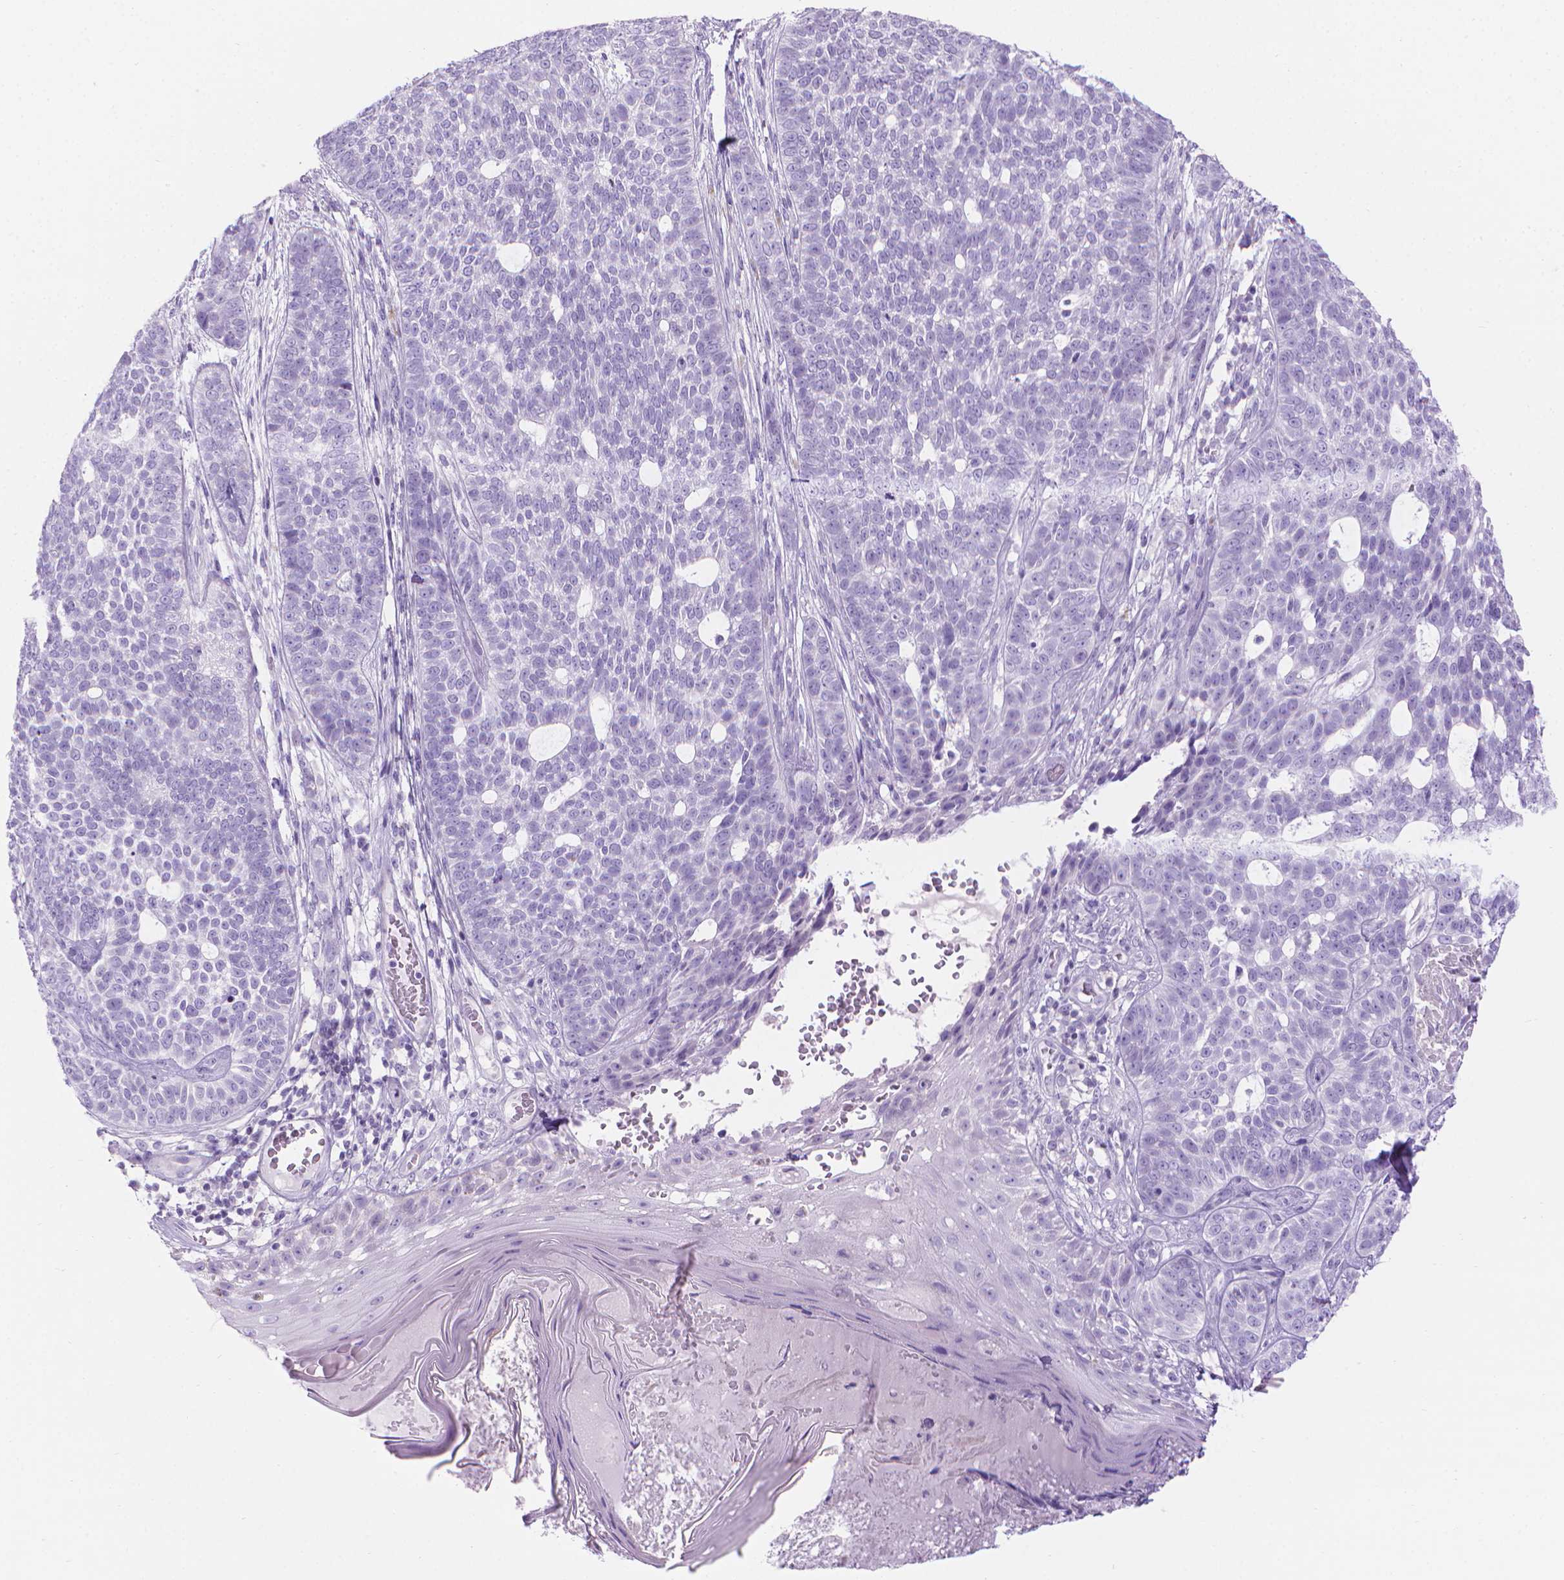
{"staining": {"intensity": "negative", "quantity": "none", "location": "none"}, "tissue": "skin cancer", "cell_type": "Tumor cells", "image_type": "cancer", "snomed": [{"axis": "morphology", "description": "Basal cell carcinoma"}, {"axis": "topography", "description": "Skin"}], "caption": "The immunohistochemistry (IHC) photomicrograph has no significant staining in tumor cells of basal cell carcinoma (skin) tissue.", "gene": "SPAG6", "patient": {"sex": "female", "age": 69}}